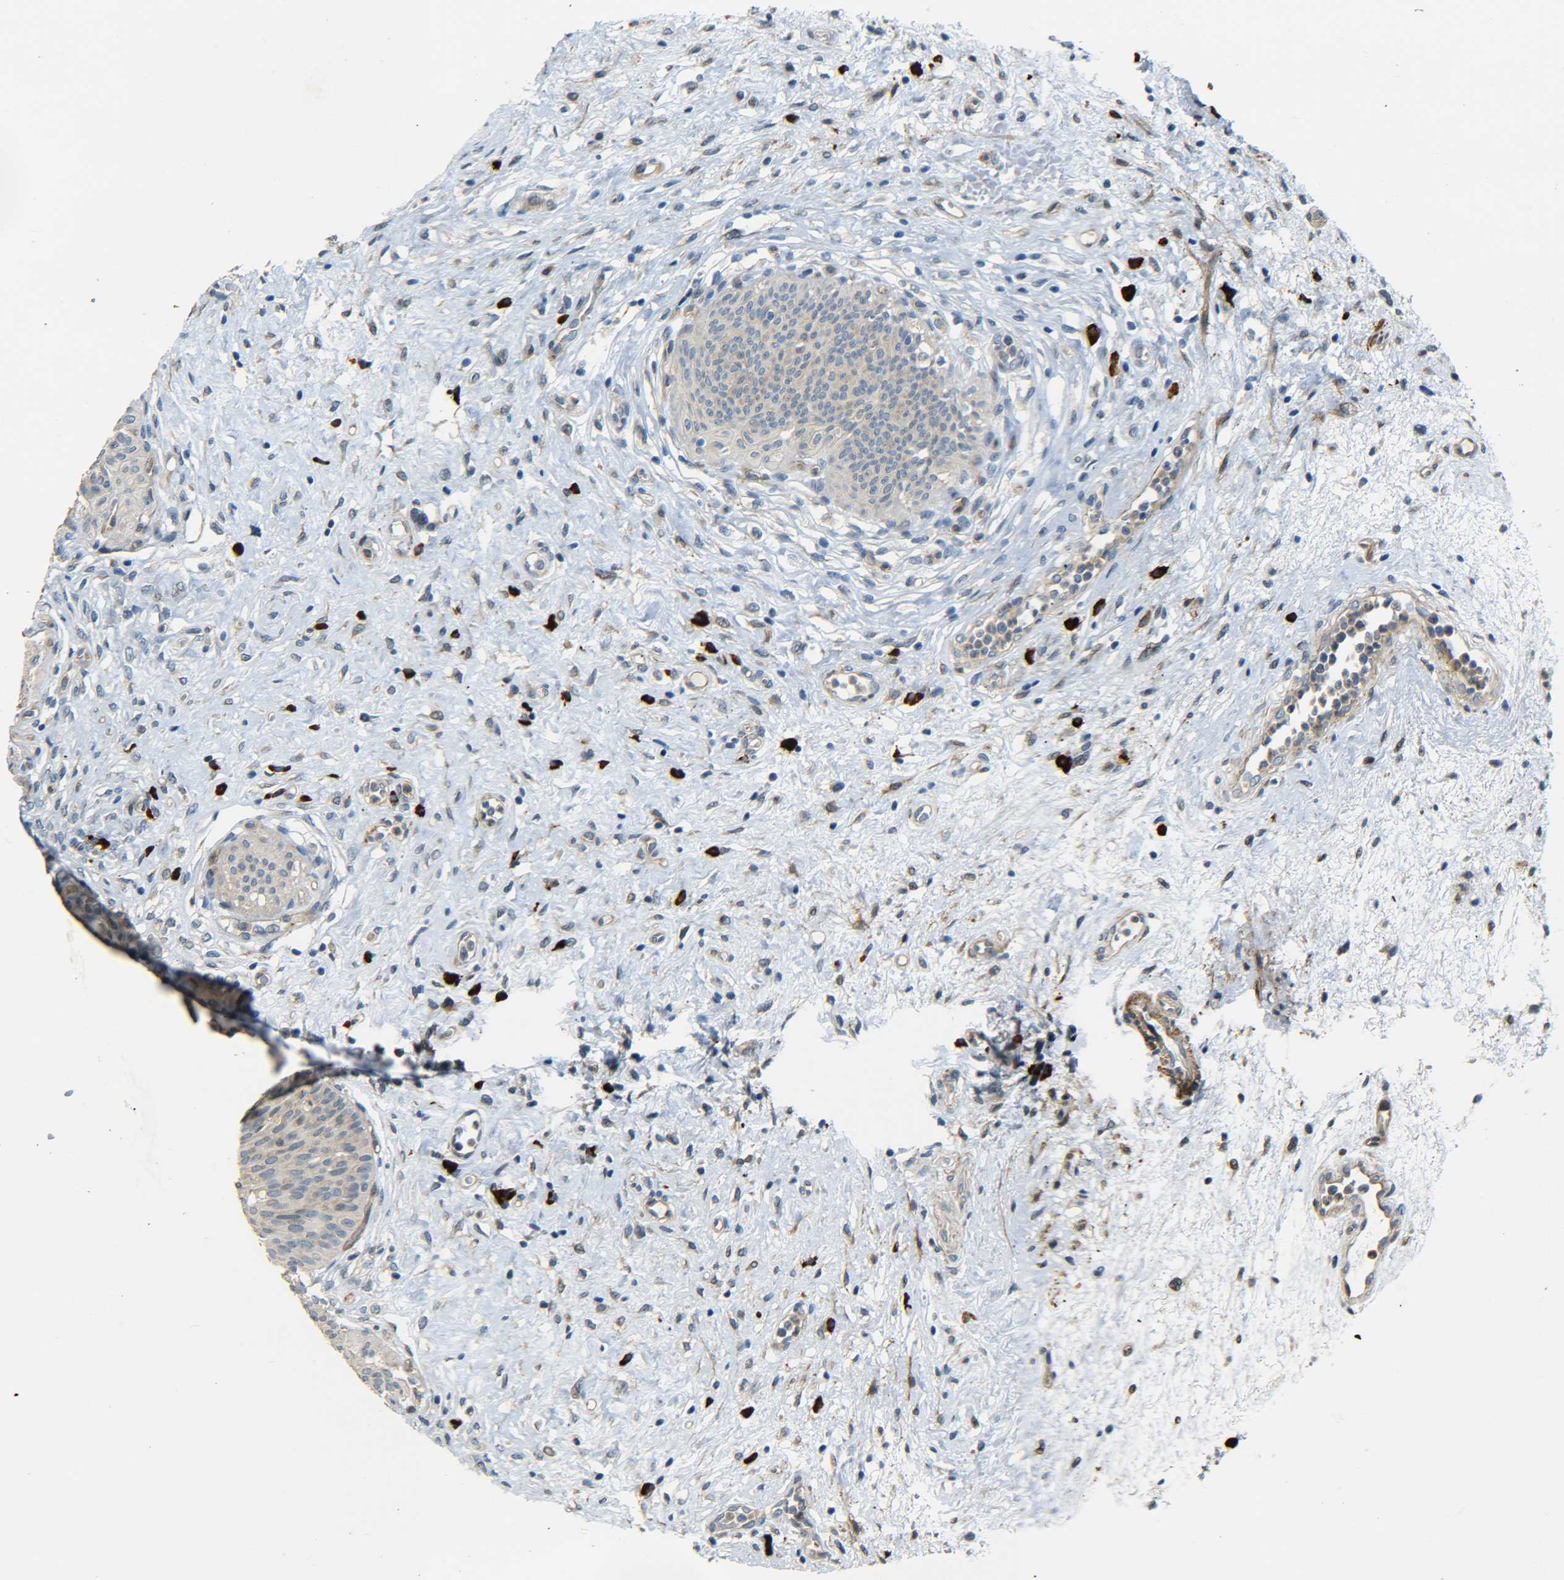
{"staining": {"intensity": "weak", "quantity": "25%-75%", "location": "cytoplasmic/membranous"}, "tissue": "urinary bladder", "cell_type": "Urothelial cells", "image_type": "normal", "snomed": [{"axis": "morphology", "description": "Normal tissue, NOS"}, {"axis": "topography", "description": "Urinary bladder"}], "caption": "Immunohistochemistry (IHC) histopathology image of unremarkable urinary bladder: human urinary bladder stained using immunohistochemistry demonstrates low levels of weak protein expression localized specifically in the cytoplasmic/membranous of urothelial cells, appearing as a cytoplasmic/membranous brown color.", "gene": "MEIS1", "patient": {"sex": "male", "age": 46}}